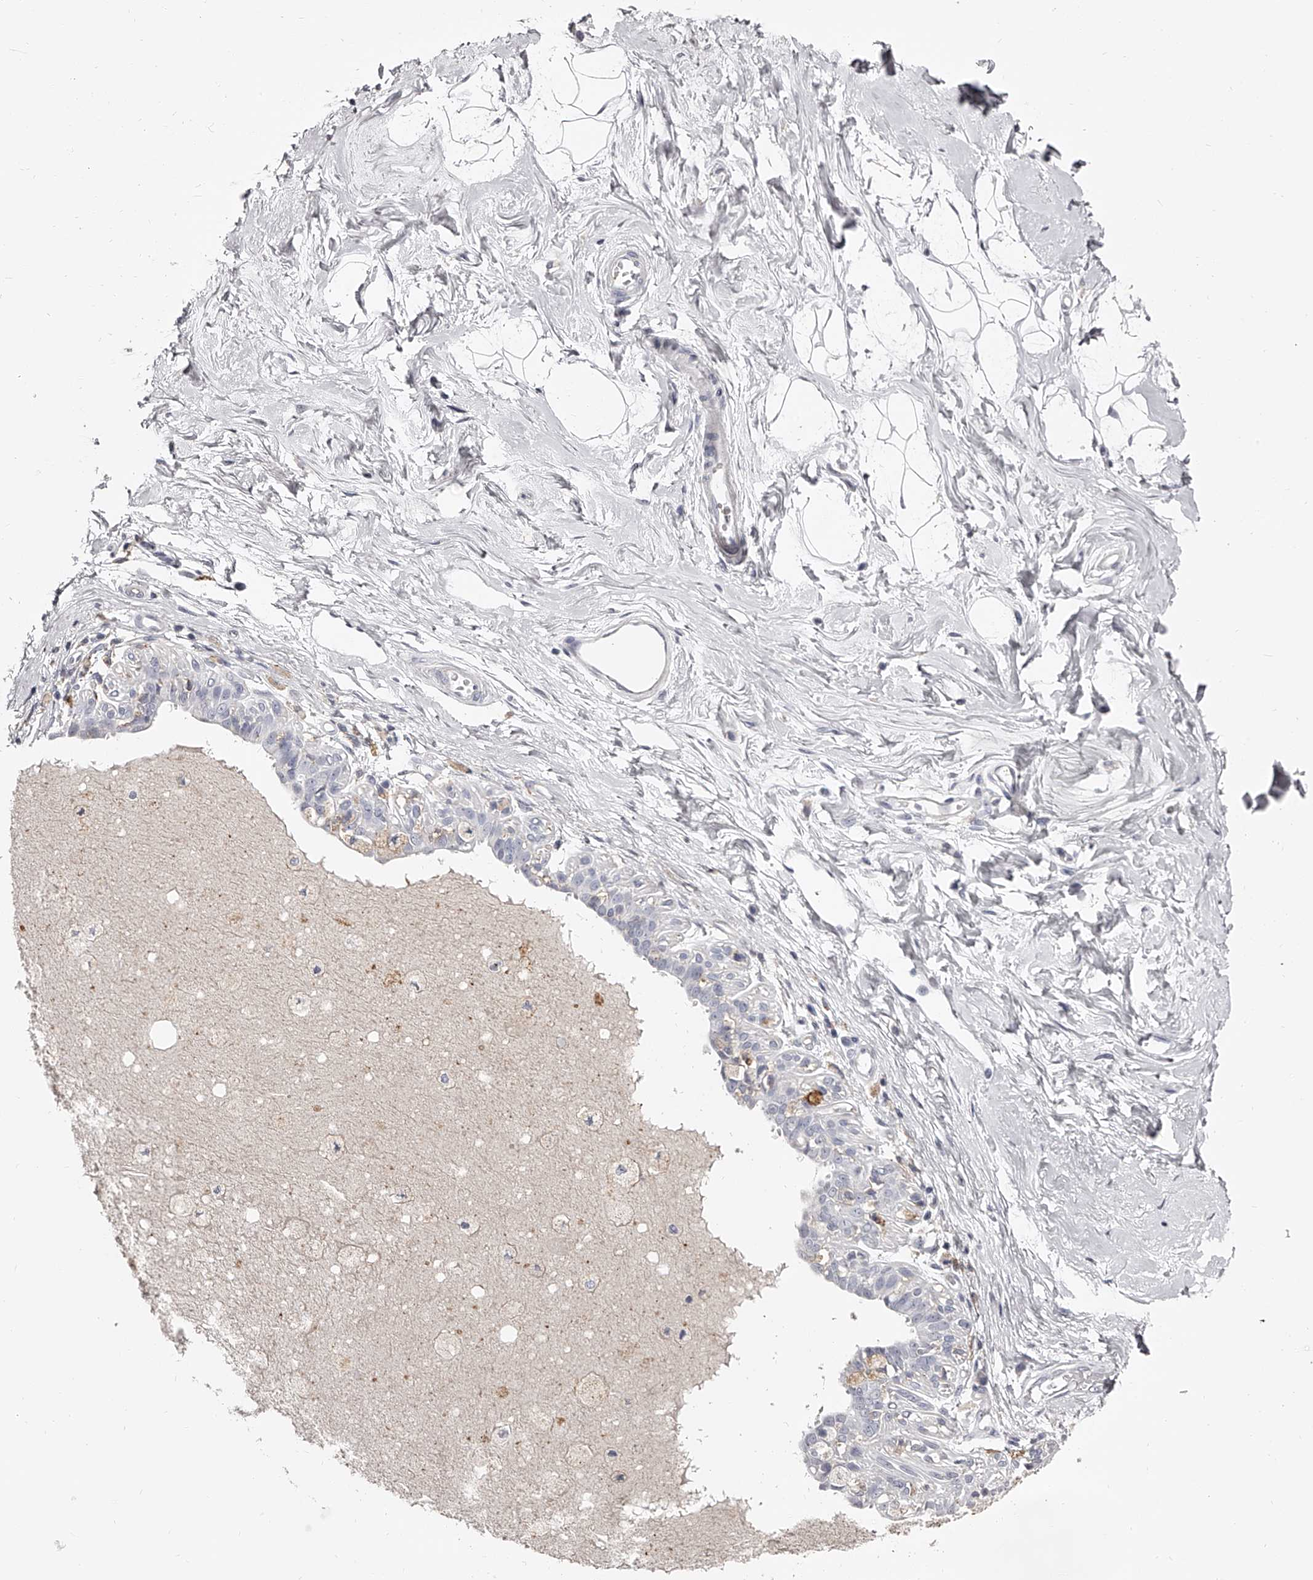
{"staining": {"intensity": "negative", "quantity": "none", "location": "none"}, "tissue": "breast", "cell_type": "Adipocytes", "image_type": "normal", "snomed": [{"axis": "morphology", "description": "Normal tissue, NOS"}, {"axis": "topography", "description": "Breast"}], "caption": "There is no significant positivity in adipocytes of breast.", "gene": "PACSIN1", "patient": {"sex": "female", "age": 45}}